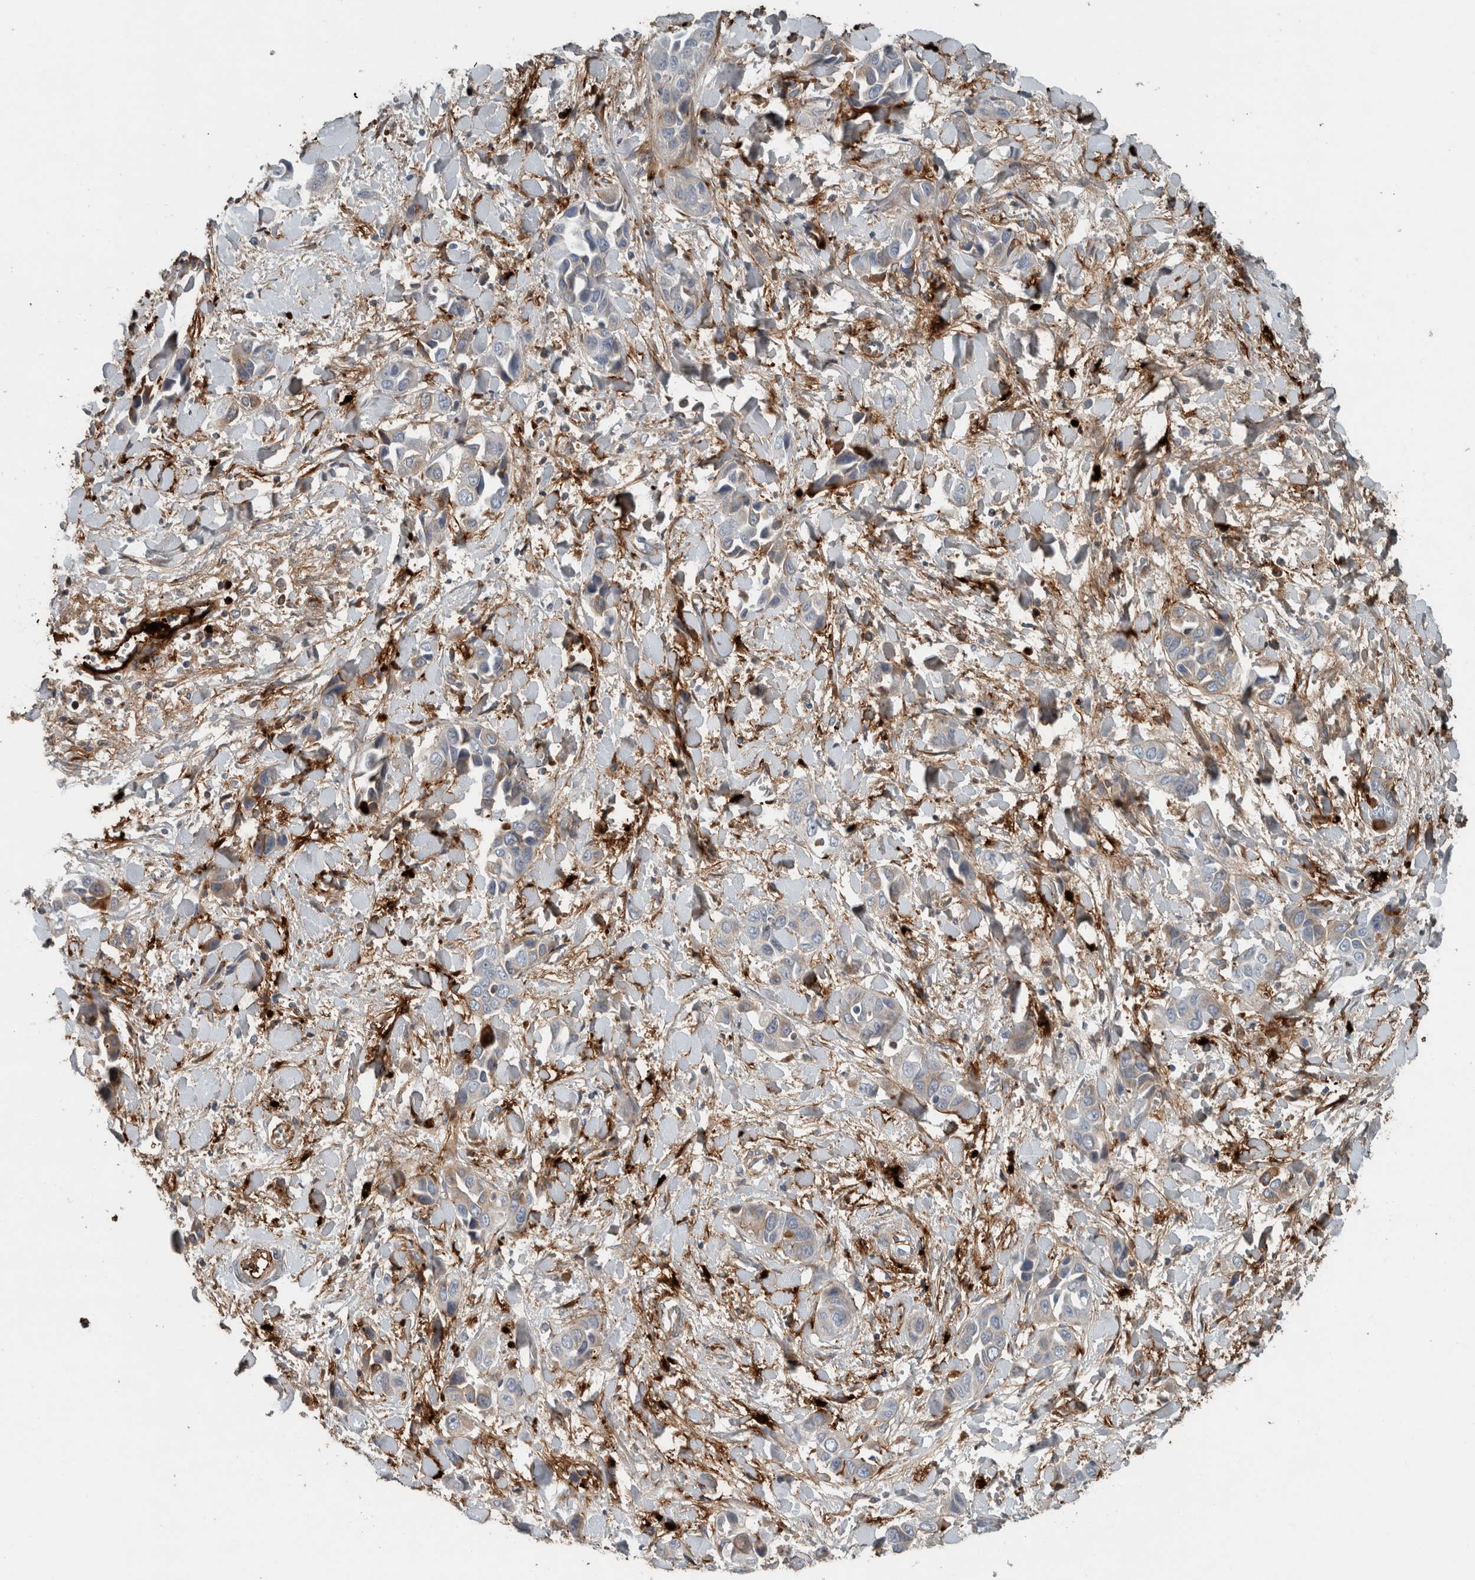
{"staining": {"intensity": "weak", "quantity": "<25%", "location": "cytoplasmic/membranous"}, "tissue": "liver cancer", "cell_type": "Tumor cells", "image_type": "cancer", "snomed": [{"axis": "morphology", "description": "Cholangiocarcinoma"}, {"axis": "topography", "description": "Liver"}], "caption": "IHC of human cholangiocarcinoma (liver) exhibits no positivity in tumor cells.", "gene": "FN1", "patient": {"sex": "female", "age": 52}}